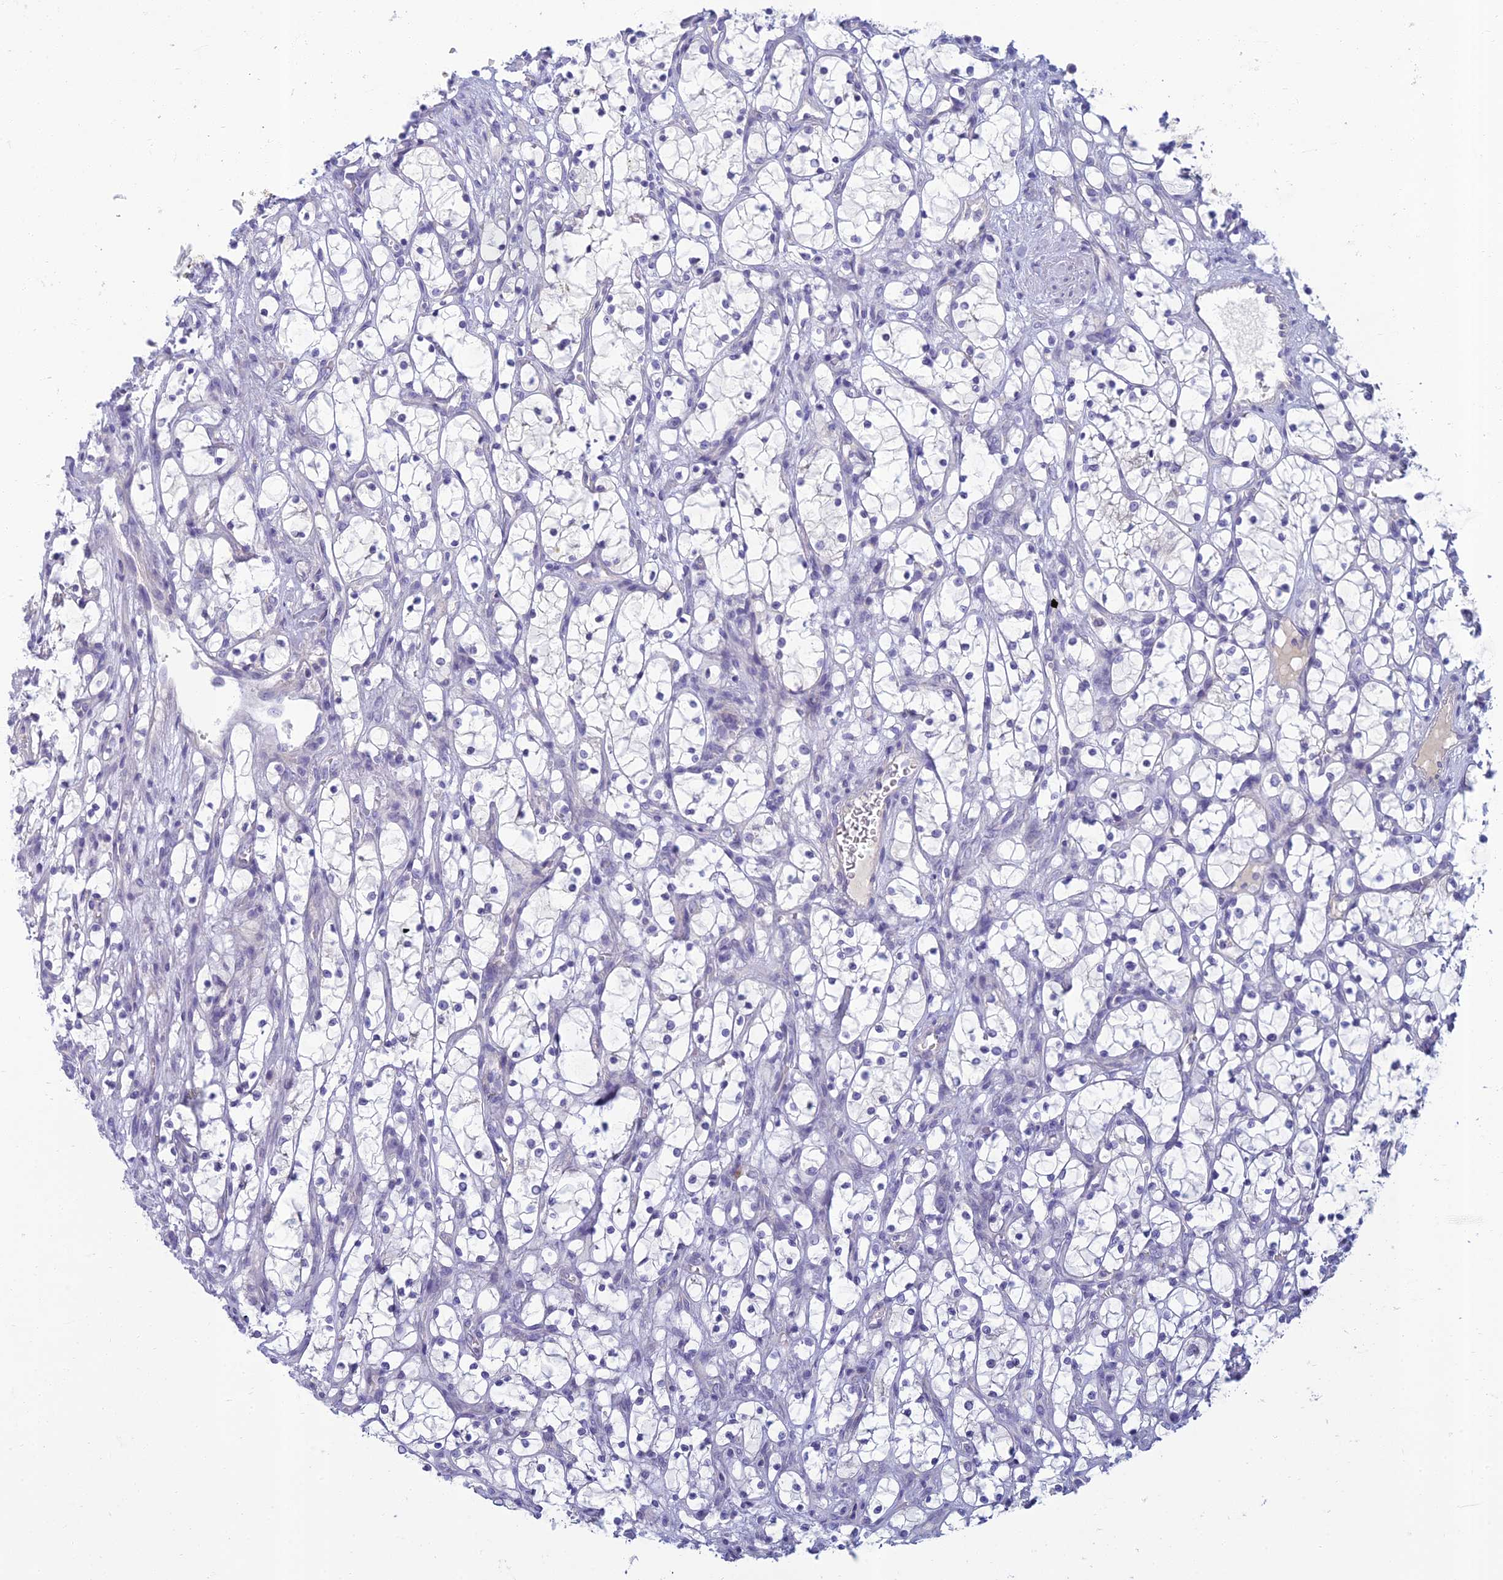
{"staining": {"intensity": "negative", "quantity": "none", "location": "none"}, "tissue": "renal cancer", "cell_type": "Tumor cells", "image_type": "cancer", "snomed": [{"axis": "morphology", "description": "Adenocarcinoma, NOS"}, {"axis": "topography", "description": "Kidney"}], "caption": "DAB (3,3'-diaminobenzidine) immunohistochemical staining of renal adenocarcinoma shows no significant positivity in tumor cells. (Brightfield microscopy of DAB (3,3'-diaminobenzidine) IHC at high magnification).", "gene": "SLC25A41", "patient": {"sex": "female", "age": 69}}